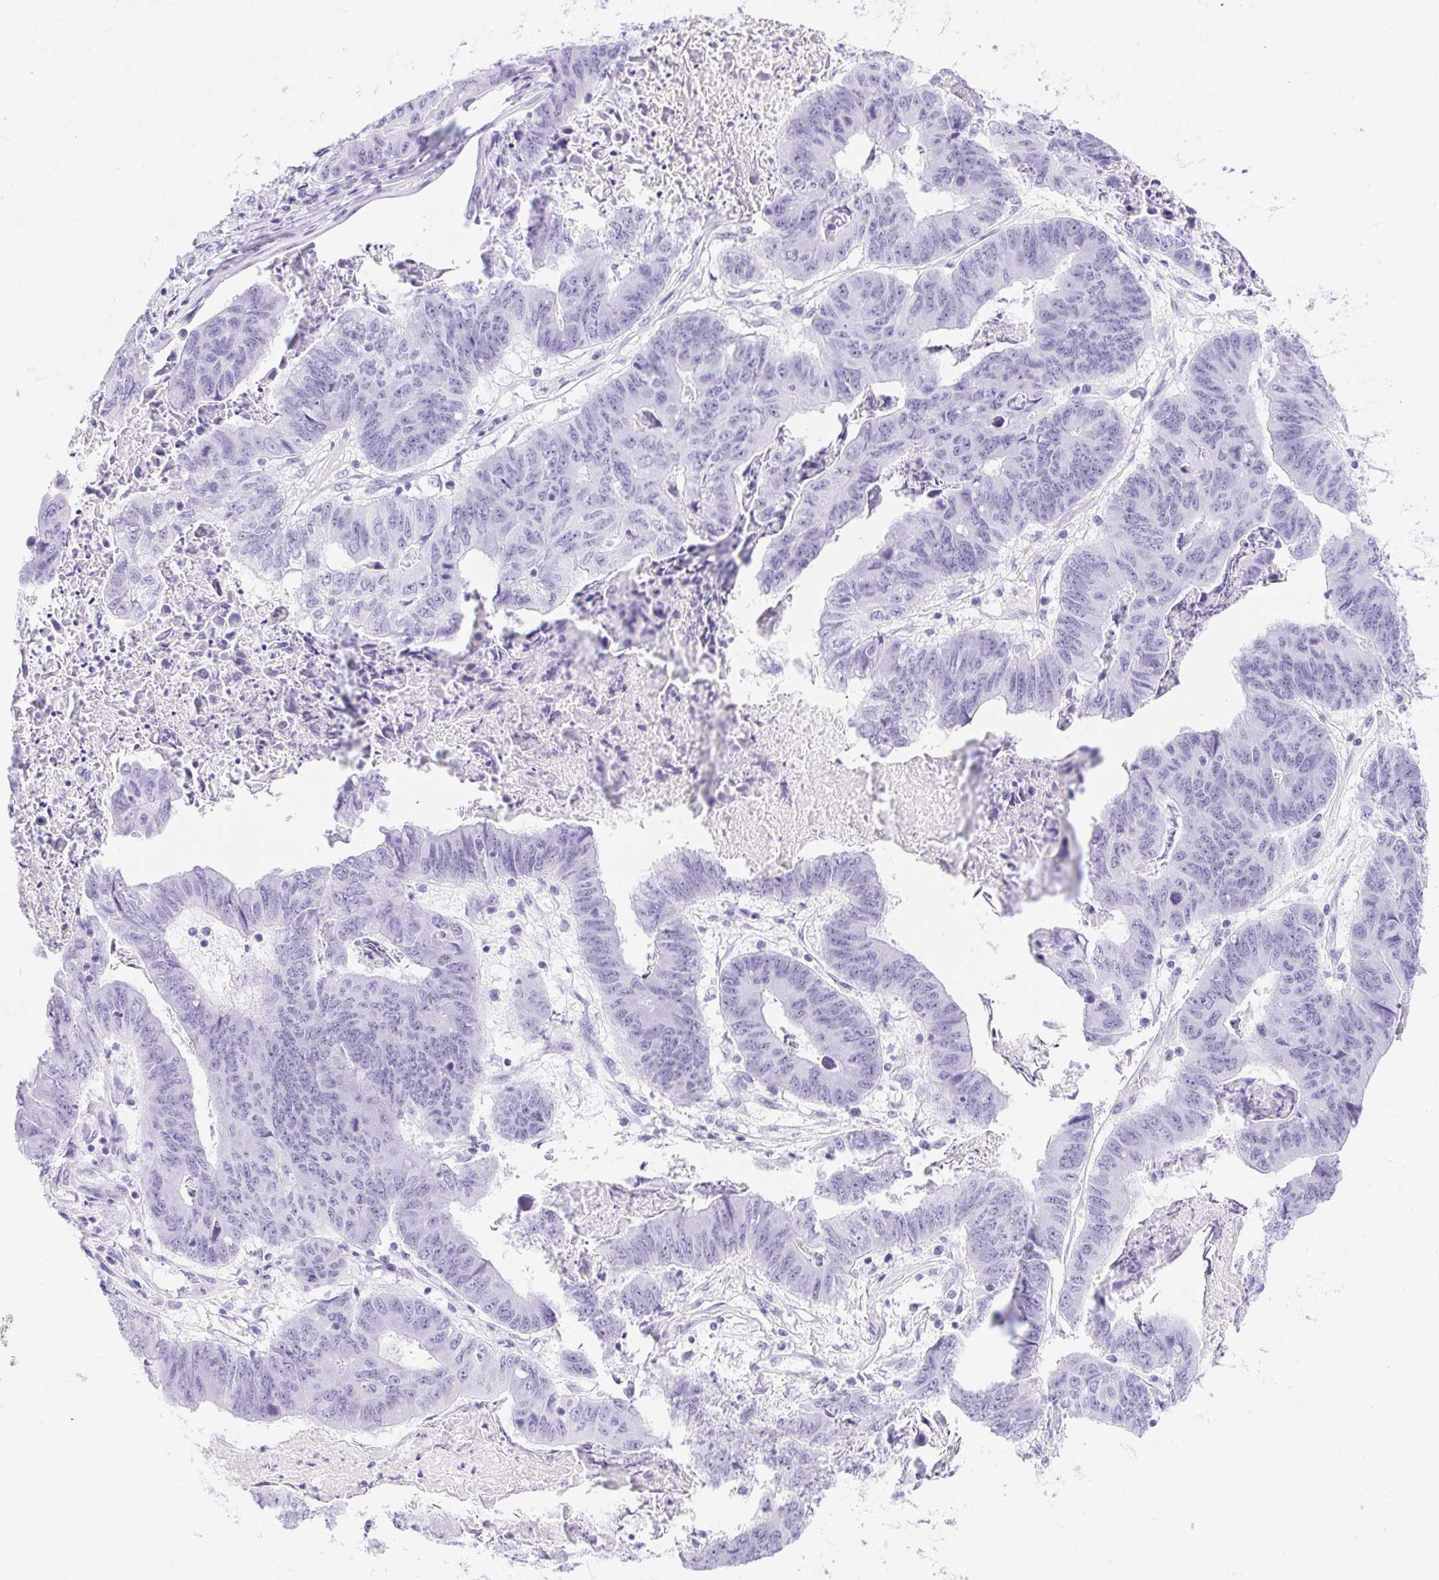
{"staining": {"intensity": "negative", "quantity": "none", "location": "none"}, "tissue": "stomach cancer", "cell_type": "Tumor cells", "image_type": "cancer", "snomed": [{"axis": "morphology", "description": "Adenocarcinoma, NOS"}, {"axis": "topography", "description": "Stomach, lower"}], "caption": "Adenocarcinoma (stomach) was stained to show a protein in brown. There is no significant staining in tumor cells. Brightfield microscopy of immunohistochemistry (IHC) stained with DAB (3,3'-diaminobenzidine) (brown) and hematoxylin (blue), captured at high magnification.", "gene": "PRKAA1", "patient": {"sex": "male", "age": 77}}